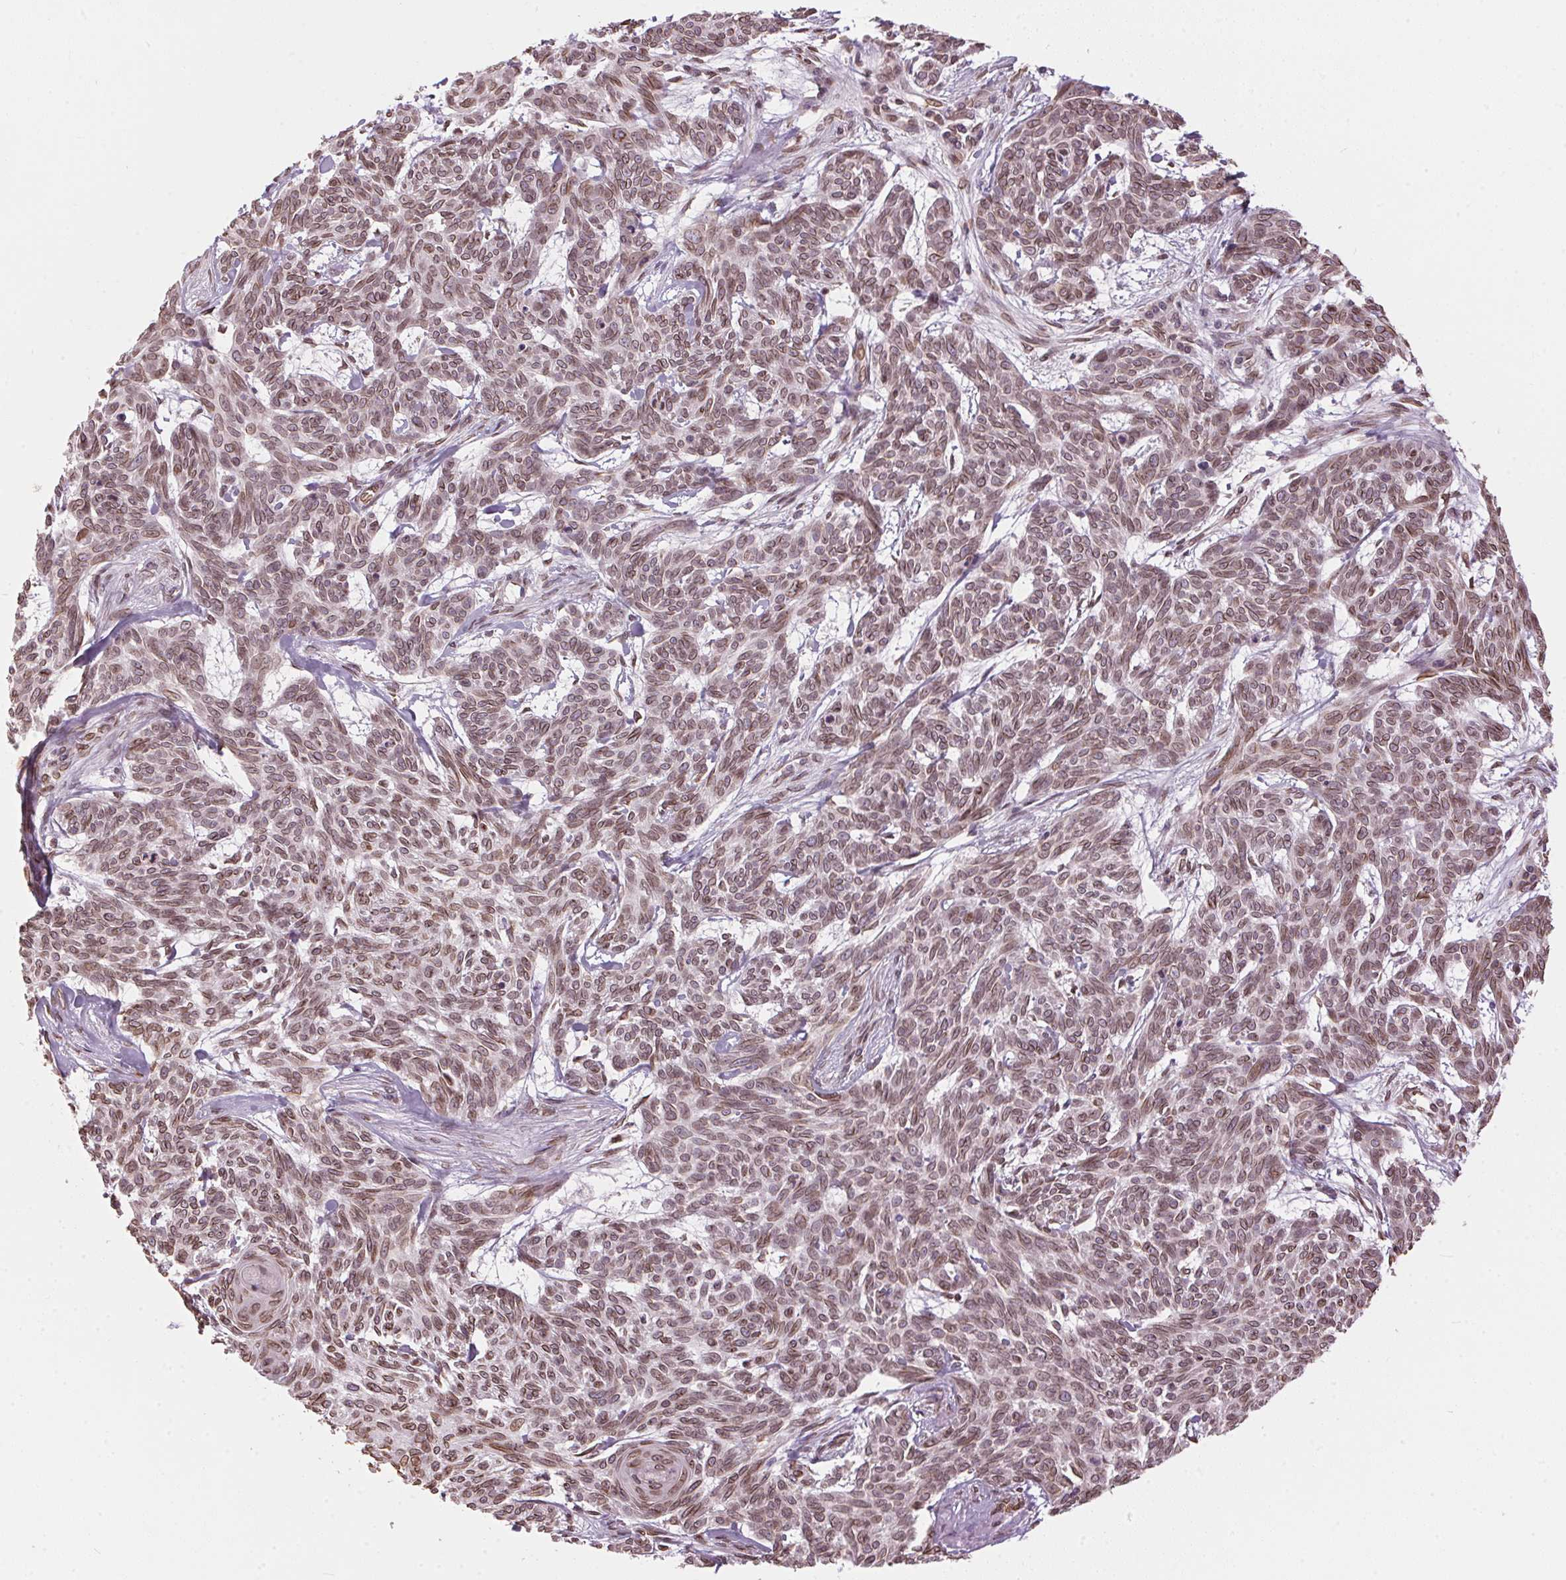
{"staining": {"intensity": "moderate", "quantity": ">75%", "location": "cytoplasmic/membranous,nuclear"}, "tissue": "skin cancer", "cell_type": "Tumor cells", "image_type": "cancer", "snomed": [{"axis": "morphology", "description": "Basal cell carcinoma"}, {"axis": "topography", "description": "Skin"}], "caption": "Human skin cancer stained with a protein marker shows moderate staining in tumor cells.", "gene": "TMEM175", "patient": {"sex": "female", "age": 93}}